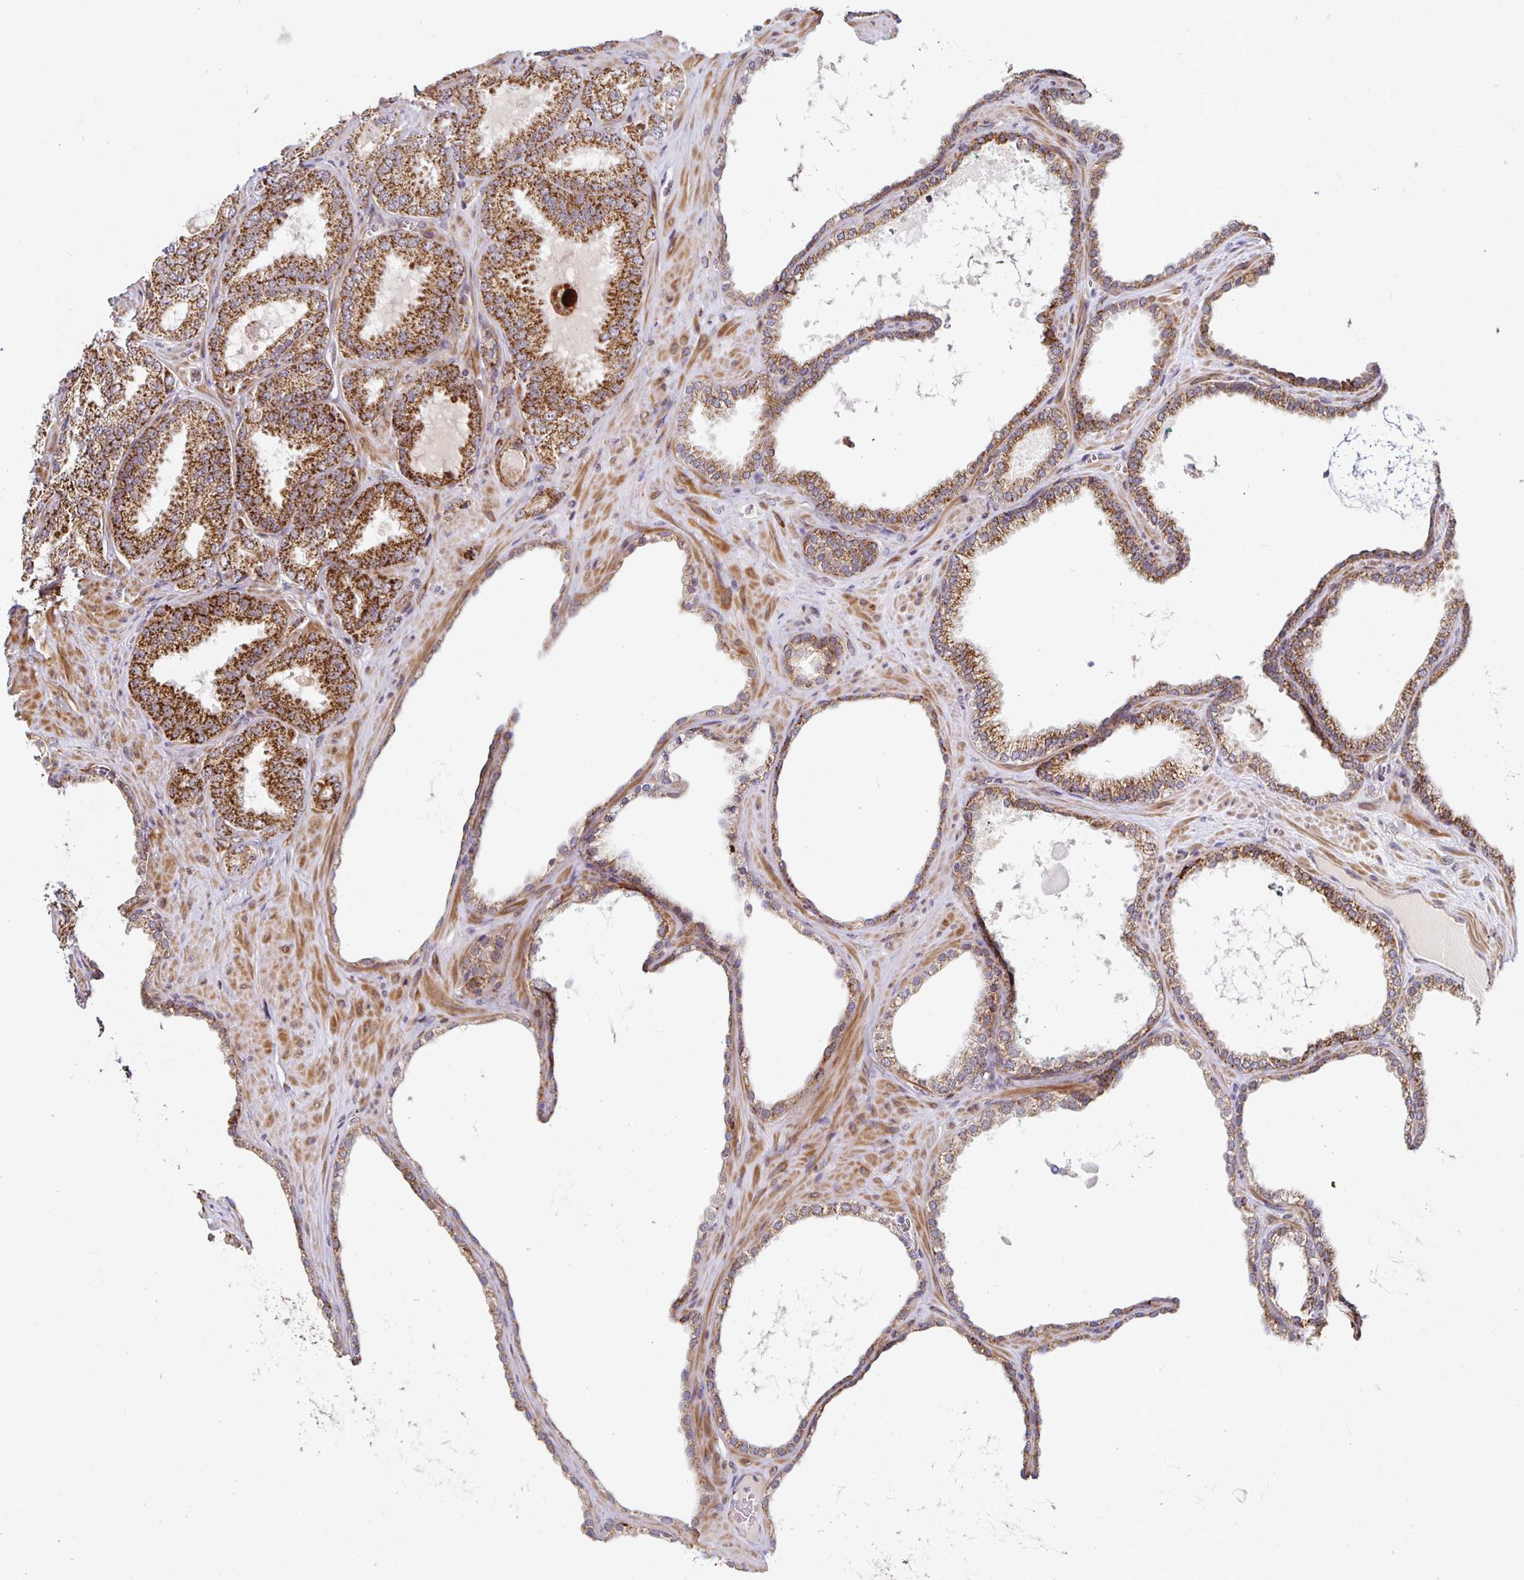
{"staining": {"intensity": "strong", "quantity": "25%-75%", "location": "cytoplasmic/membranous"}, "tissue": "prostate cancer", "cell_type": "Tumor cells", "image_type": "cancer", "snomed": [{"axis": "morphology", "description": "Adenocarcinoma, High grade"}, {"axis": "topography", "description": "Prostate"}], "caption": "Adenocarcinoma (high-grade) (prostate) stained with IHC exhibits strong cytoplasmic/membranous expression in about 25%-75% of tumor cells.", "gene": "MRPL28", "patient": {"sex": "male", "age": 68}}